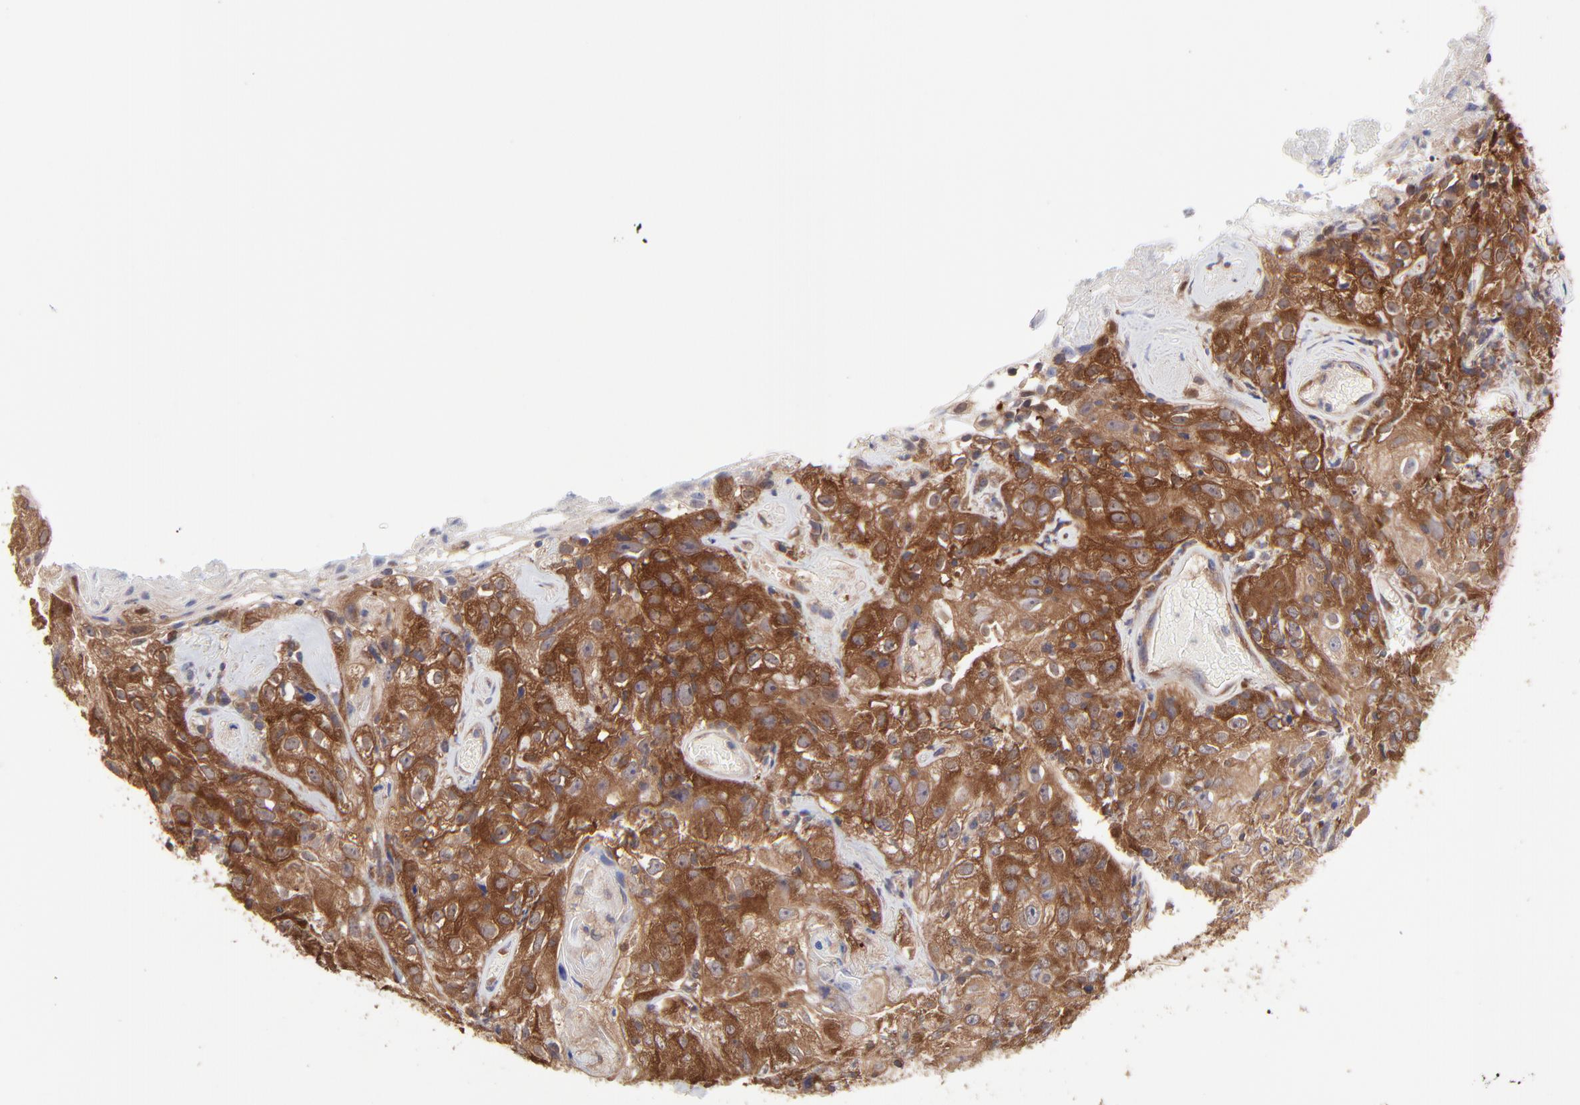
{"staining": {"intensity": "strong", "quantity": ">75%", "location": "cytoplasmic/membranous"}, "tissue": "skin cancer", "cell_type": "Tumor cells", "image_type": "cancer", "snomed": [{"axis": "morphology", "description": "Squamous cell carcinoma, NOS"}, {"axis": "topography", "description": "Skin"}], "caption": "An image of squamous cell carcinoma (skin) stained for a protein shows strong cytoplasmic/membranous brown staining in tumor cells.", "gene": "GART", "patient": {"sex": "male", "age": 65}}